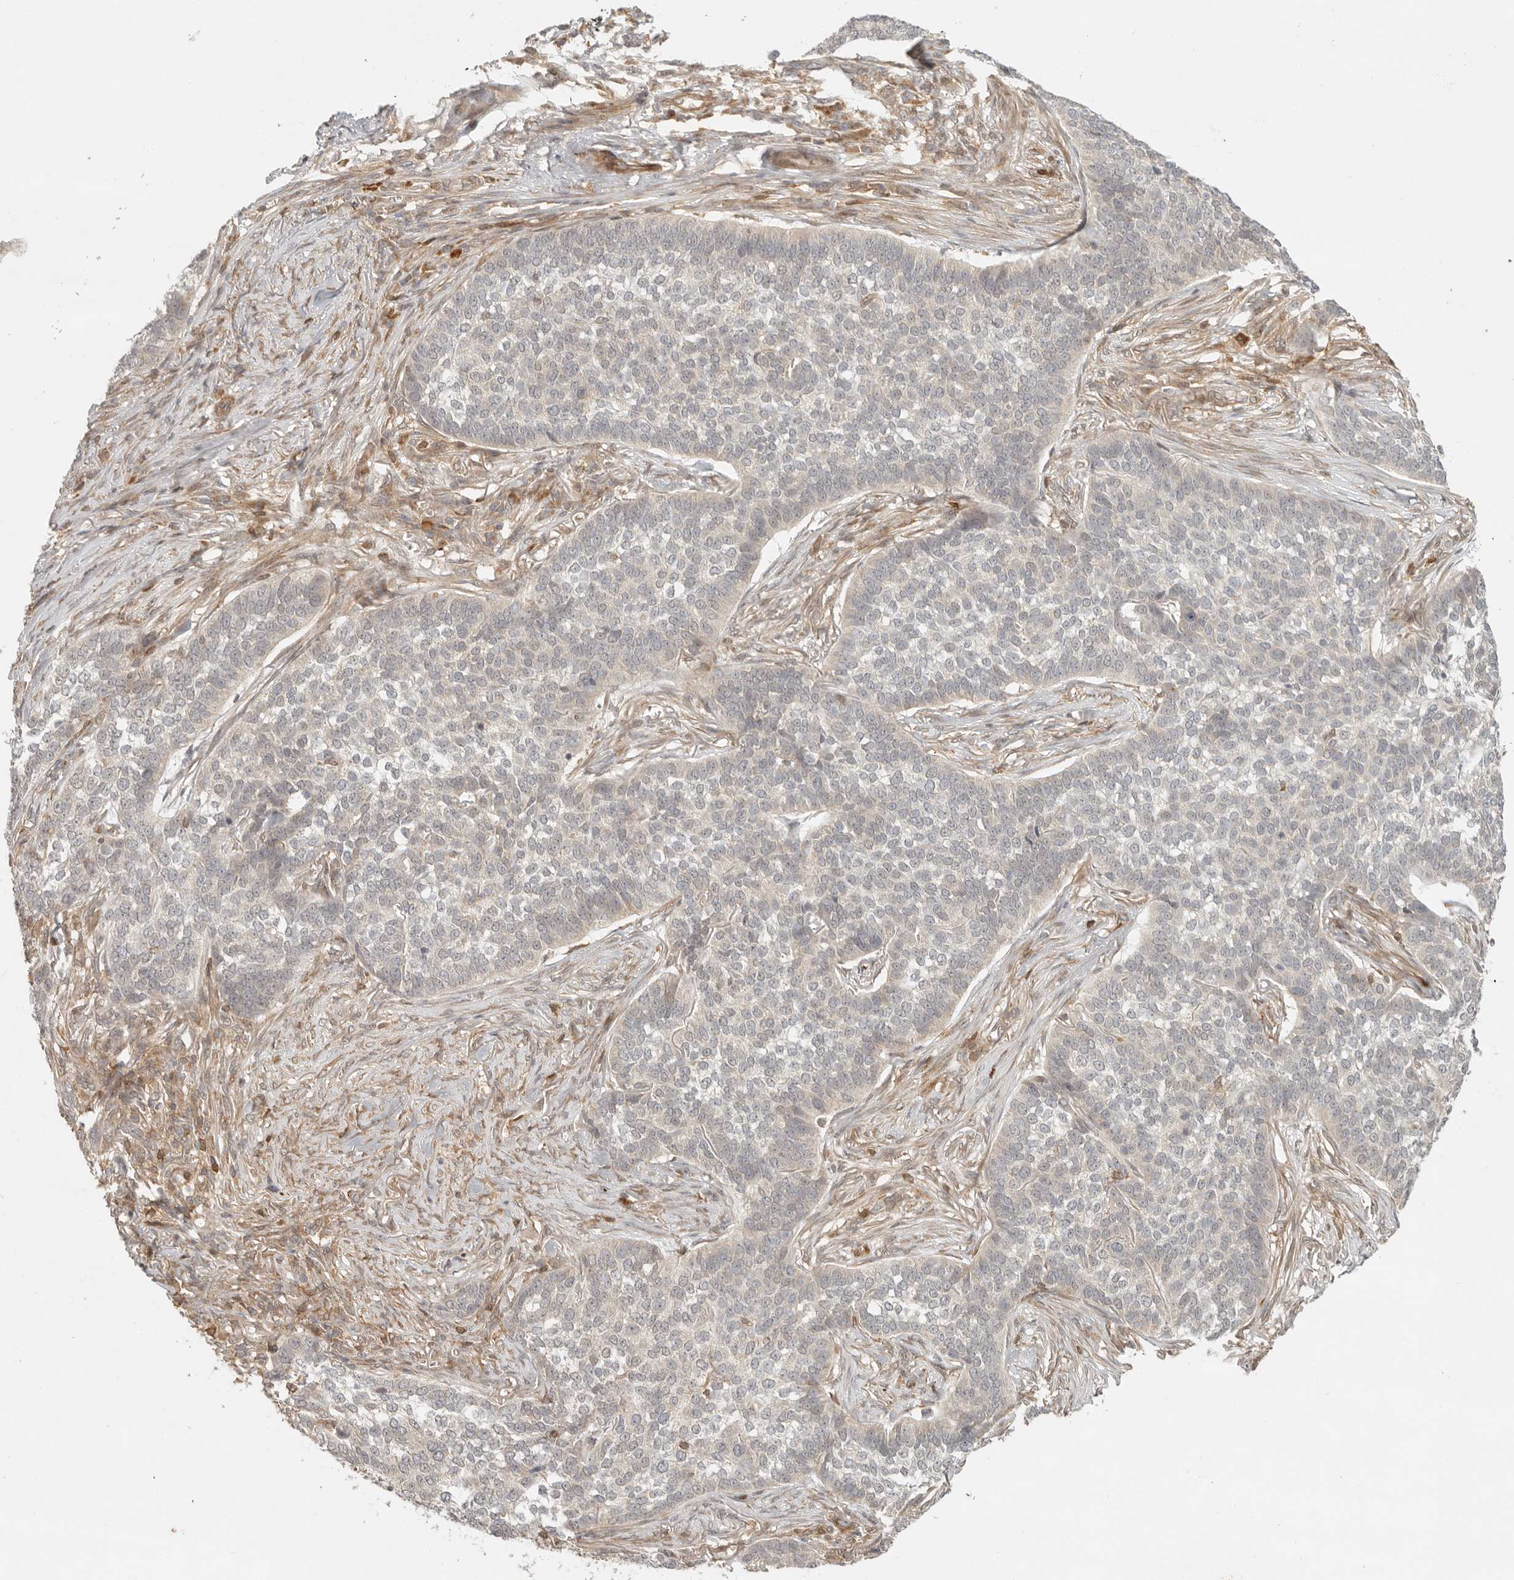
{"staining": {"intensity": "weak", "quantity": "<25%", "location": "nuclear"}, "tissue": "skin cancer", "cell_type": "Tumor cells", "image_type": "cancer", "snomed": [{"axis": "morphology", "description": "Basal cell carcinoma"}, {"axis": "topography", "description": "Skin"}], "caption": "Basal cell carcinoma (skin) stained for a protein using immunohistochemistry (IHC) reveals no expression tumor cells.", "gene": "AHDC1", "patient": {"sex": "male", "age": 85}}